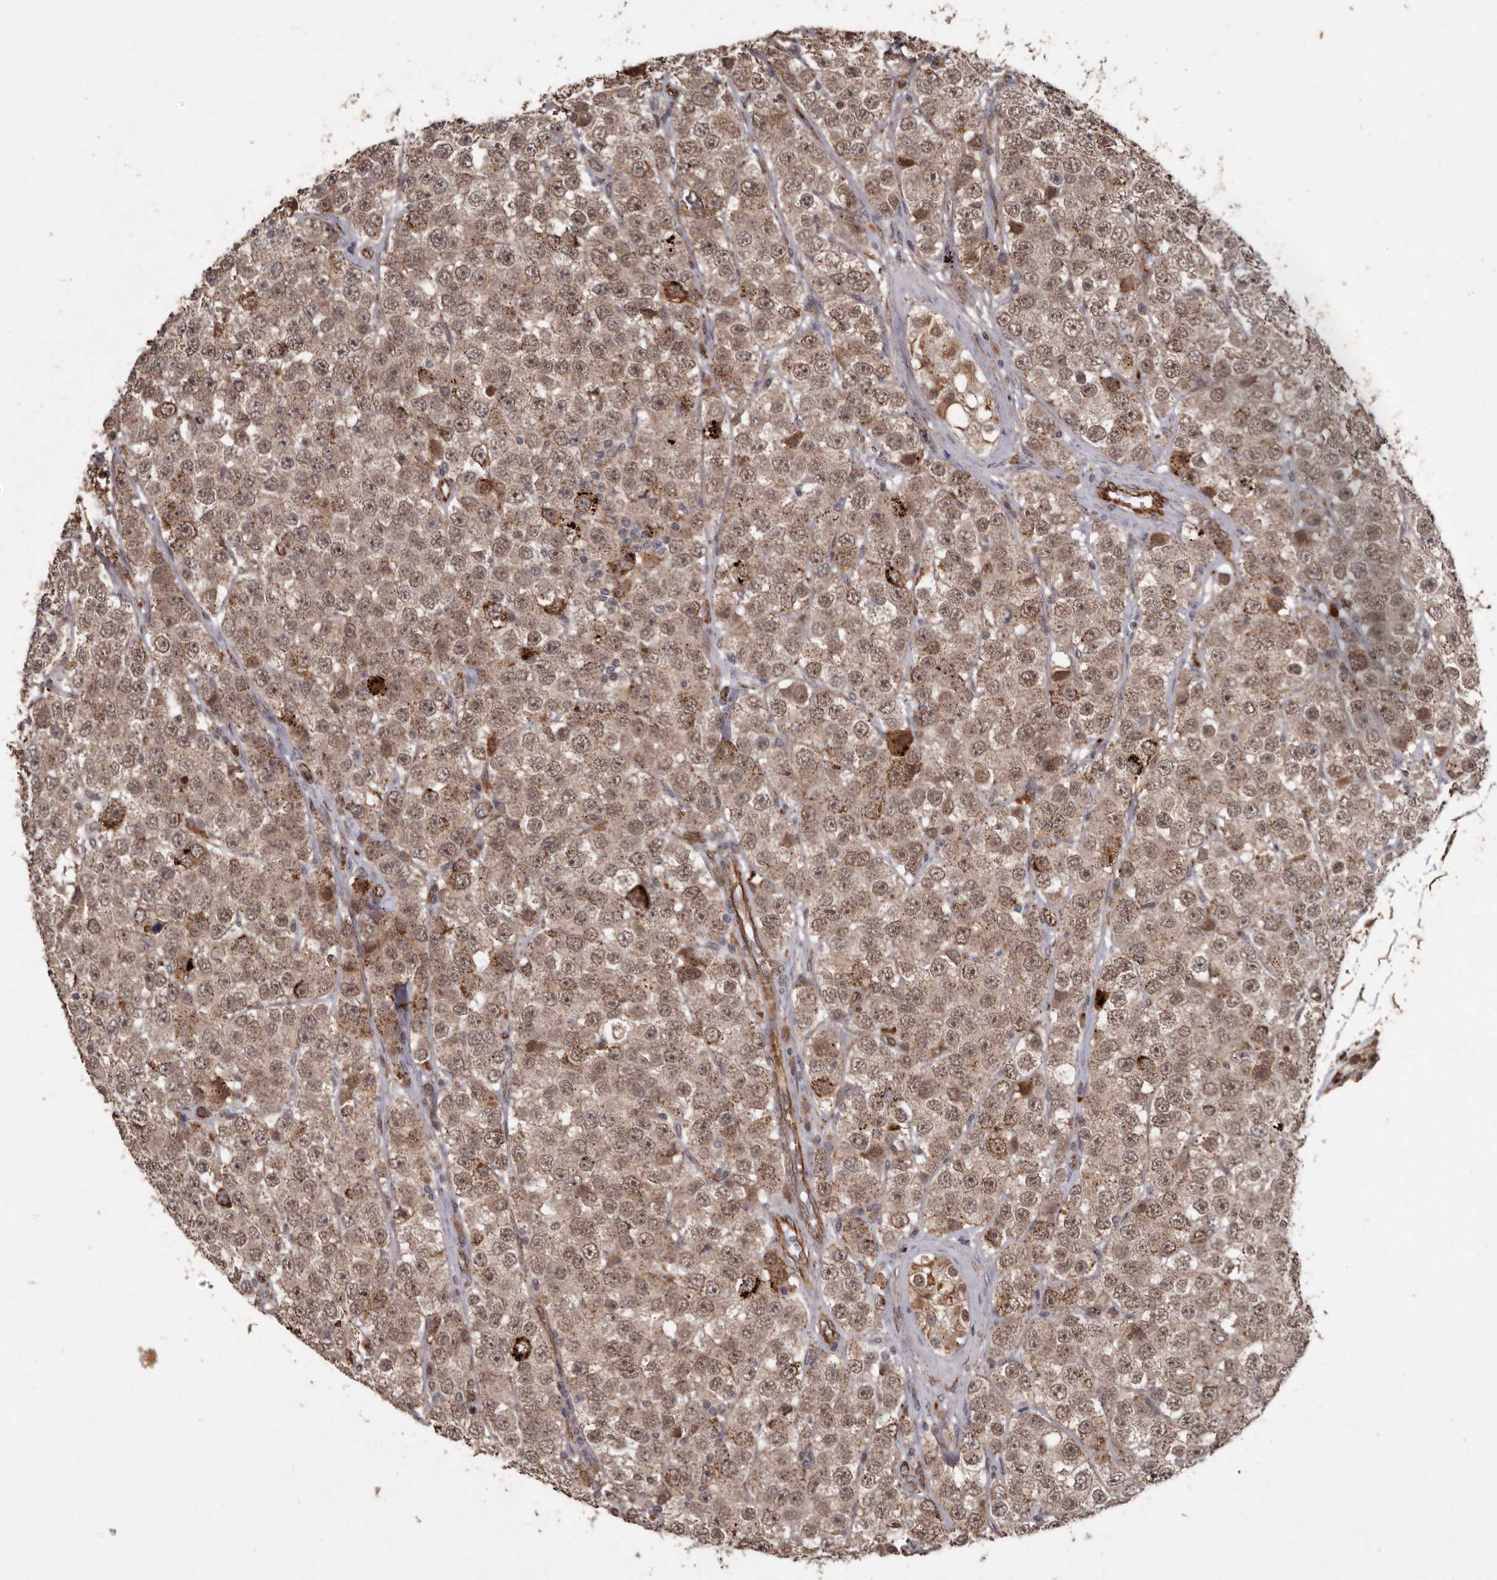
{"staining": {"intensity": "moderate", "quantity": ">75%", "location": "cytoplasmic/membranous,nuclear"}, "tissue": "testis cancer", "cell_type": "Tumor cells", "image_type": "cancer", "snomed": [{"axis": "morphology", "description": "Seminoma, NOS"}, {"axis": "topography", "description": "Testis"}], "caption": "Protein staining shows moderate cytoplasmic/membranous and nuclear expression in about >75% of tumor cells in seminoma (testis). (Stains: DAB in brown, nuclei in blue, Microscopy: brightfield microscopy at high magnification).", "gene": "BRAT1", "patient": {"sex": "male", "age": 28}}